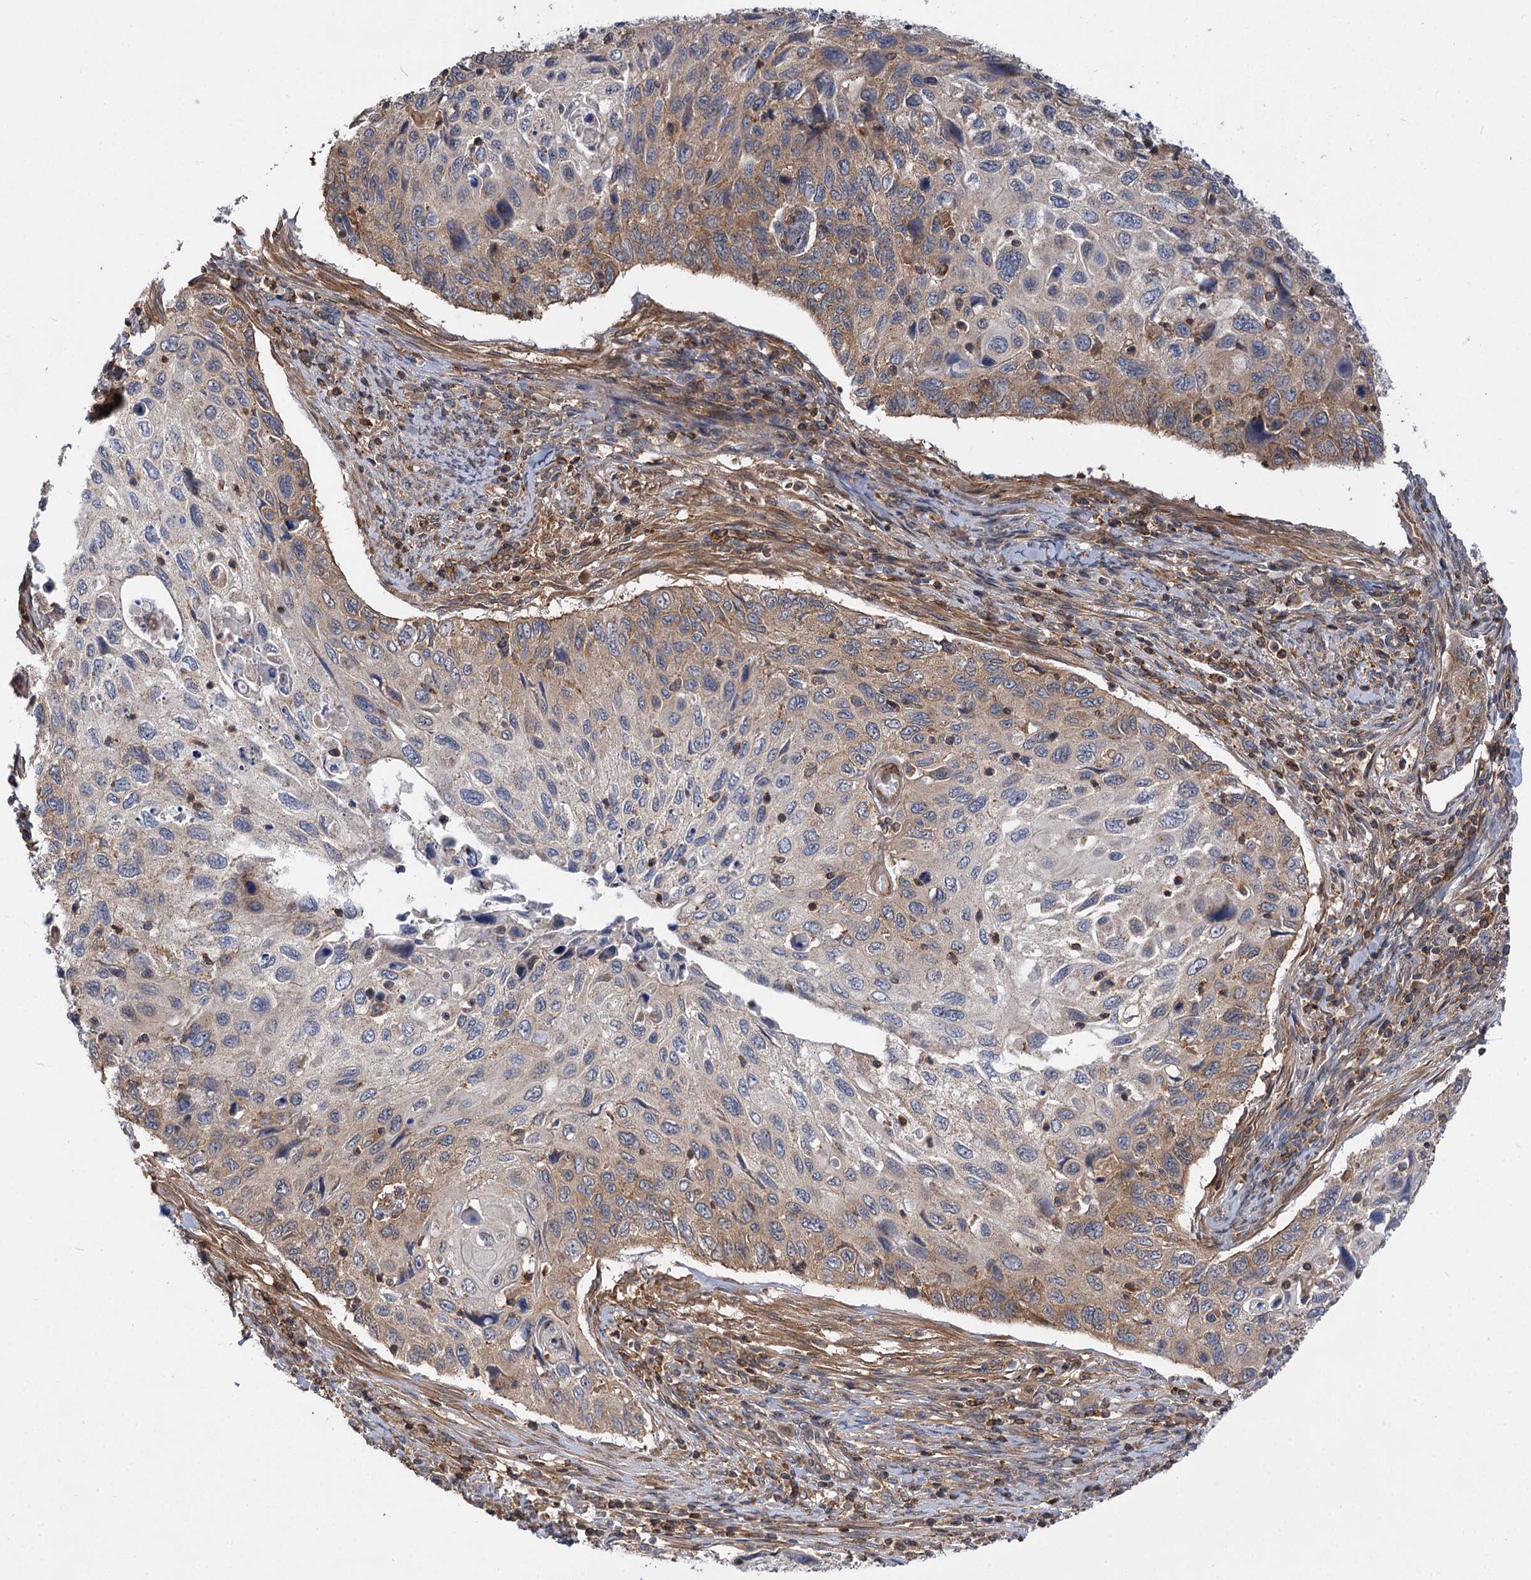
{"staining": {"intensity": "weak", "quantity": "25%-75%", "location": "cytoplasmic/membranous"}, "tissue": "cervical cancer", "cell_type": "Tumor cells", "image_type": "cancer", "snomed": [{"axis": "morphology", "description": "Squamous cell carcinoma, NOS"}, {"axis": "topography", "description": "Cervix"}], "caption": "Tumor cells demonstrate low levels of weak cytoplasmic/membranous staining in about 25%-75% of cells in human cervical cancer. (DAB (3,3'-diaminobenzidine) = brown stain, brightfield microscopy at high magnification).", "gene": "PACS1", "patient": {"sex": "female", "age": 70}}